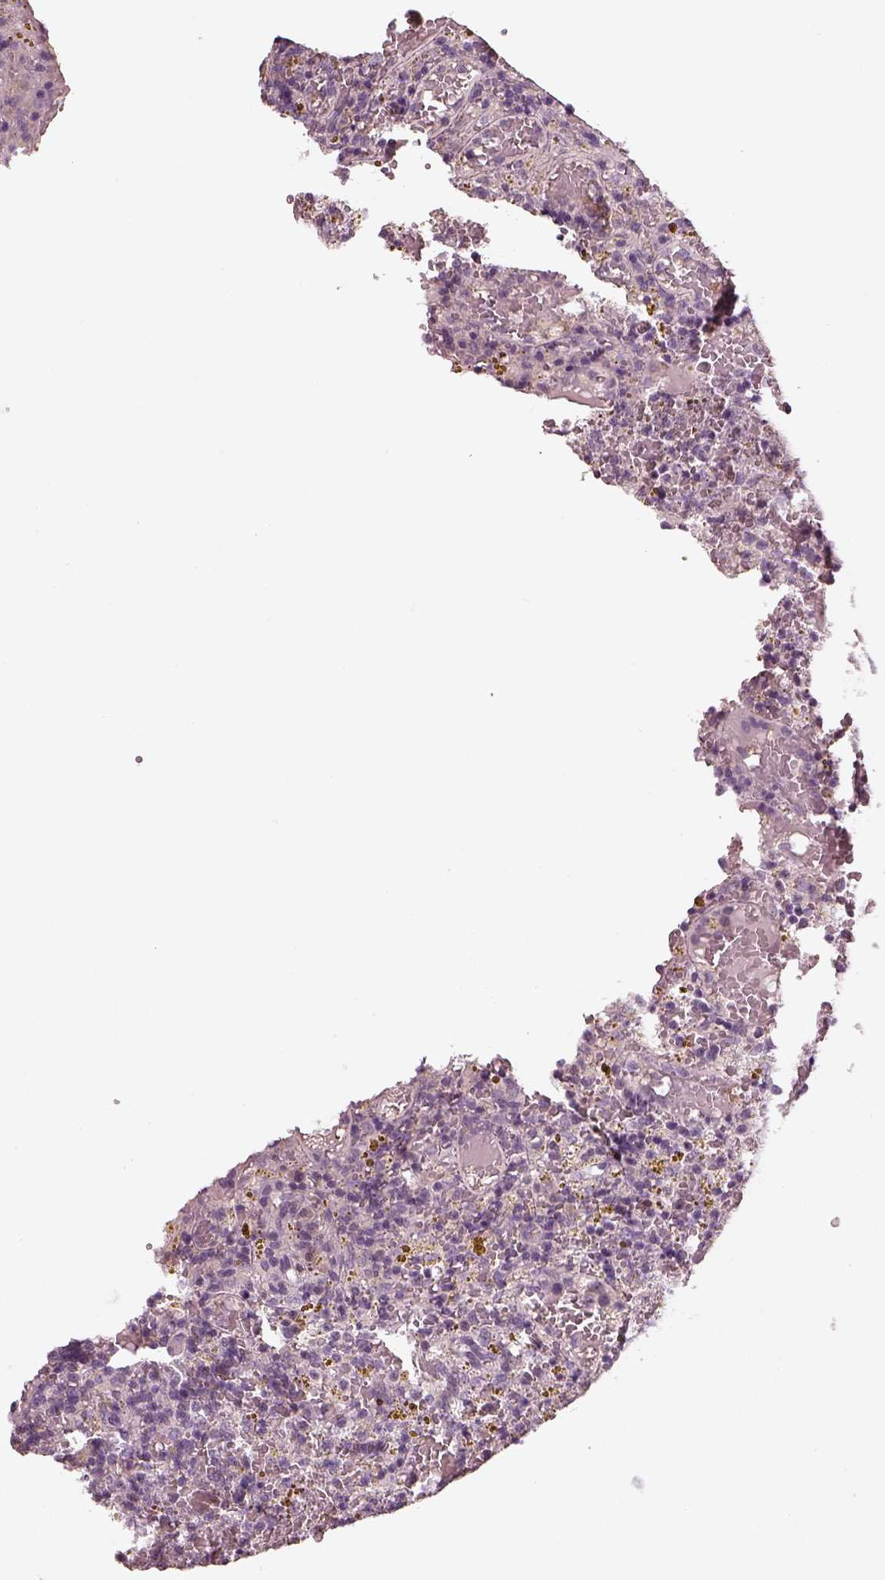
{"staining": {"intensity": "negative", "quantity": "none", "location": "none"}, "tissue": "lymphoma", "cell_type": "Tumor cells", "image_type": "cancer", "snomed": [{"axis": "morphology", "description": "Malignant lymphoma, non-Hodgkin's type, Low grade"}, {"axis": "topography", "description": "Spleen"}], "caption": "An immunohistochemistry (IHC) image of malignant lymphoma, non-Hodgkin's type (low-grade) is shown. There is no staining in tumor cells of malignant lymphoma, non-Hodgkin's type (low-grade).", "gene": "EGR4", "patient": {"sex": "female", "age": 65}}